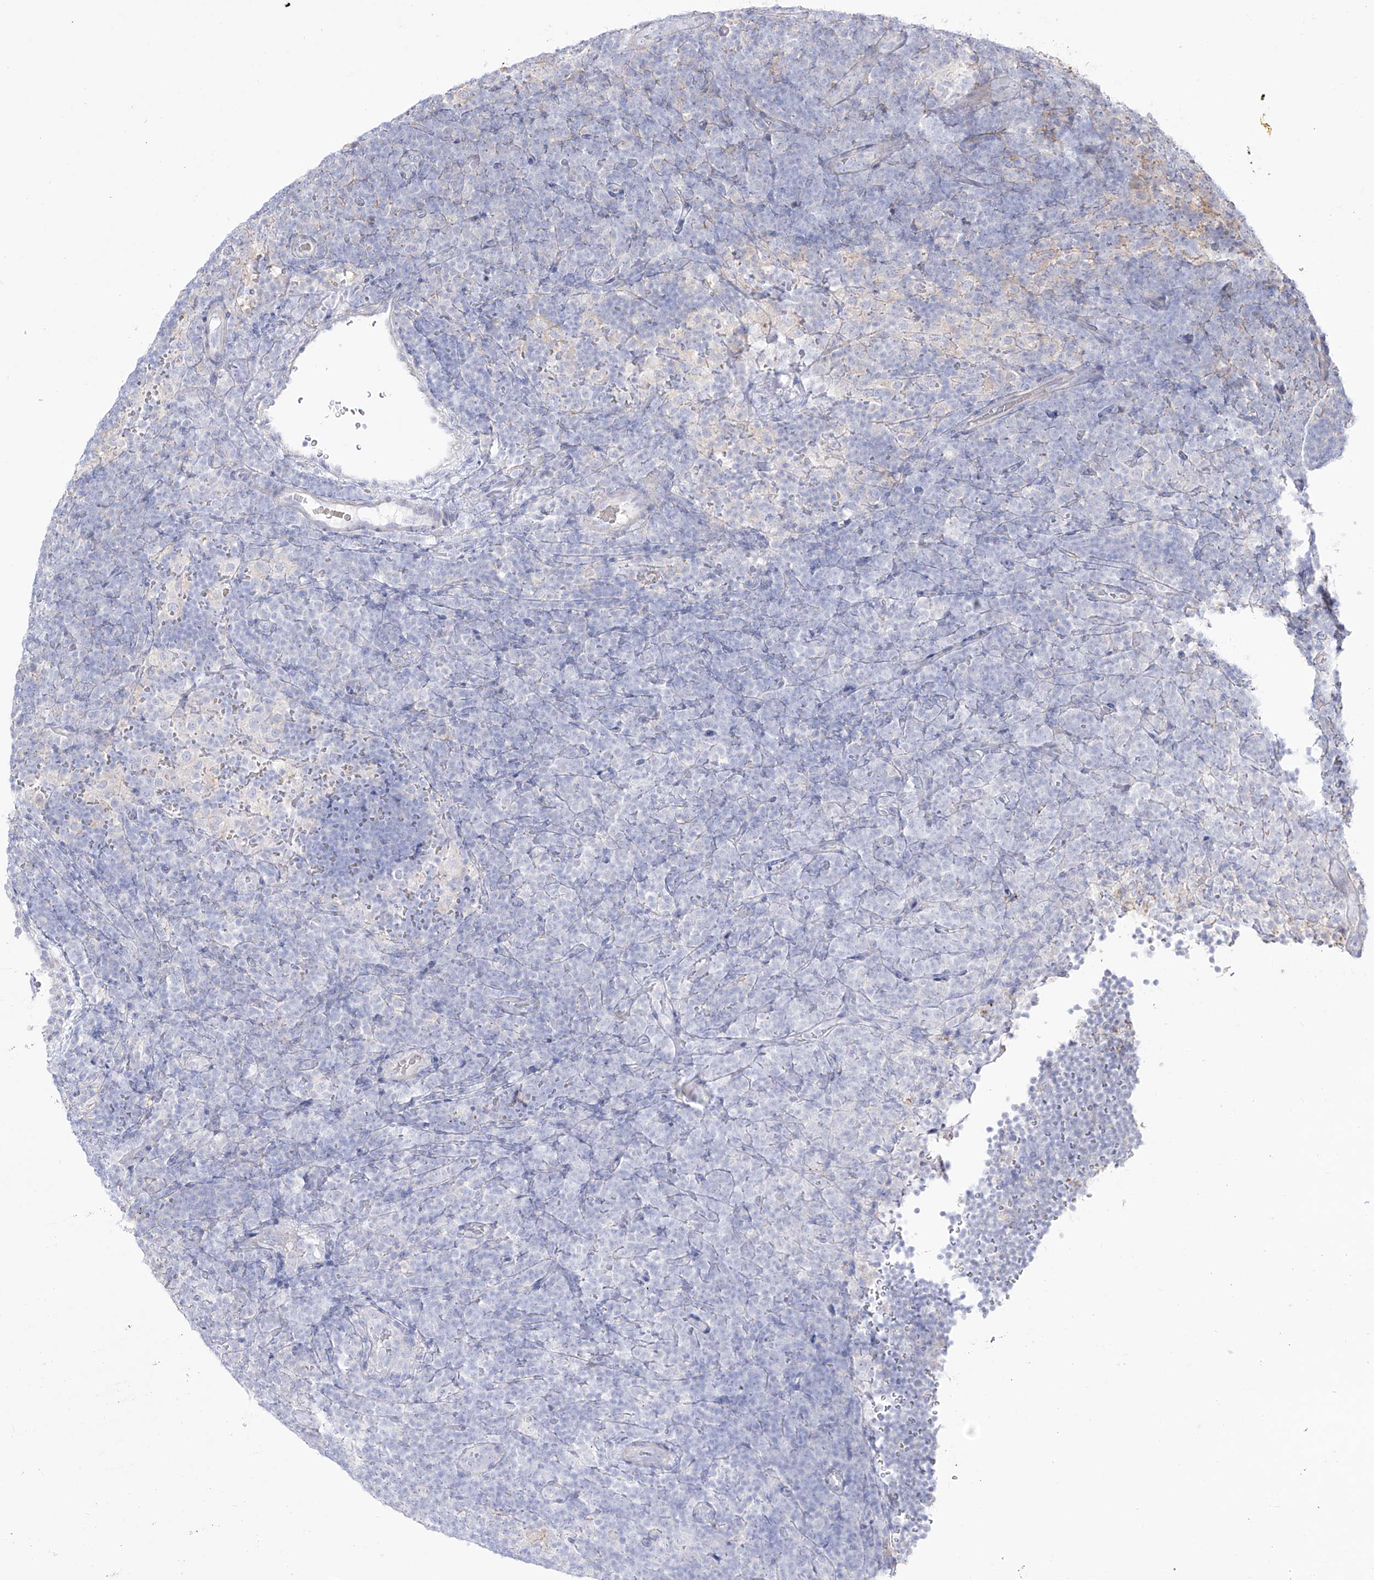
{"staining": {"intensity": "negative", "quantity": "none", "location": "none"}, "tissue": "lymphoma", "cell_type": "Tumor cells", "image_type": "cancer", "snomed": [{"axis": "morphology", "description": "Hodgkin's disease, NOS"}, {"axis": "topography", "description": "Lymph node"}], "caption": "A high-resolution photomicrograph shows IHC staining of Hodgkin's disease, which exhibits no significant positivity in tumor cells.", "gene": "ZGRF1", "patient": {"sex": "female", "age": 57}}